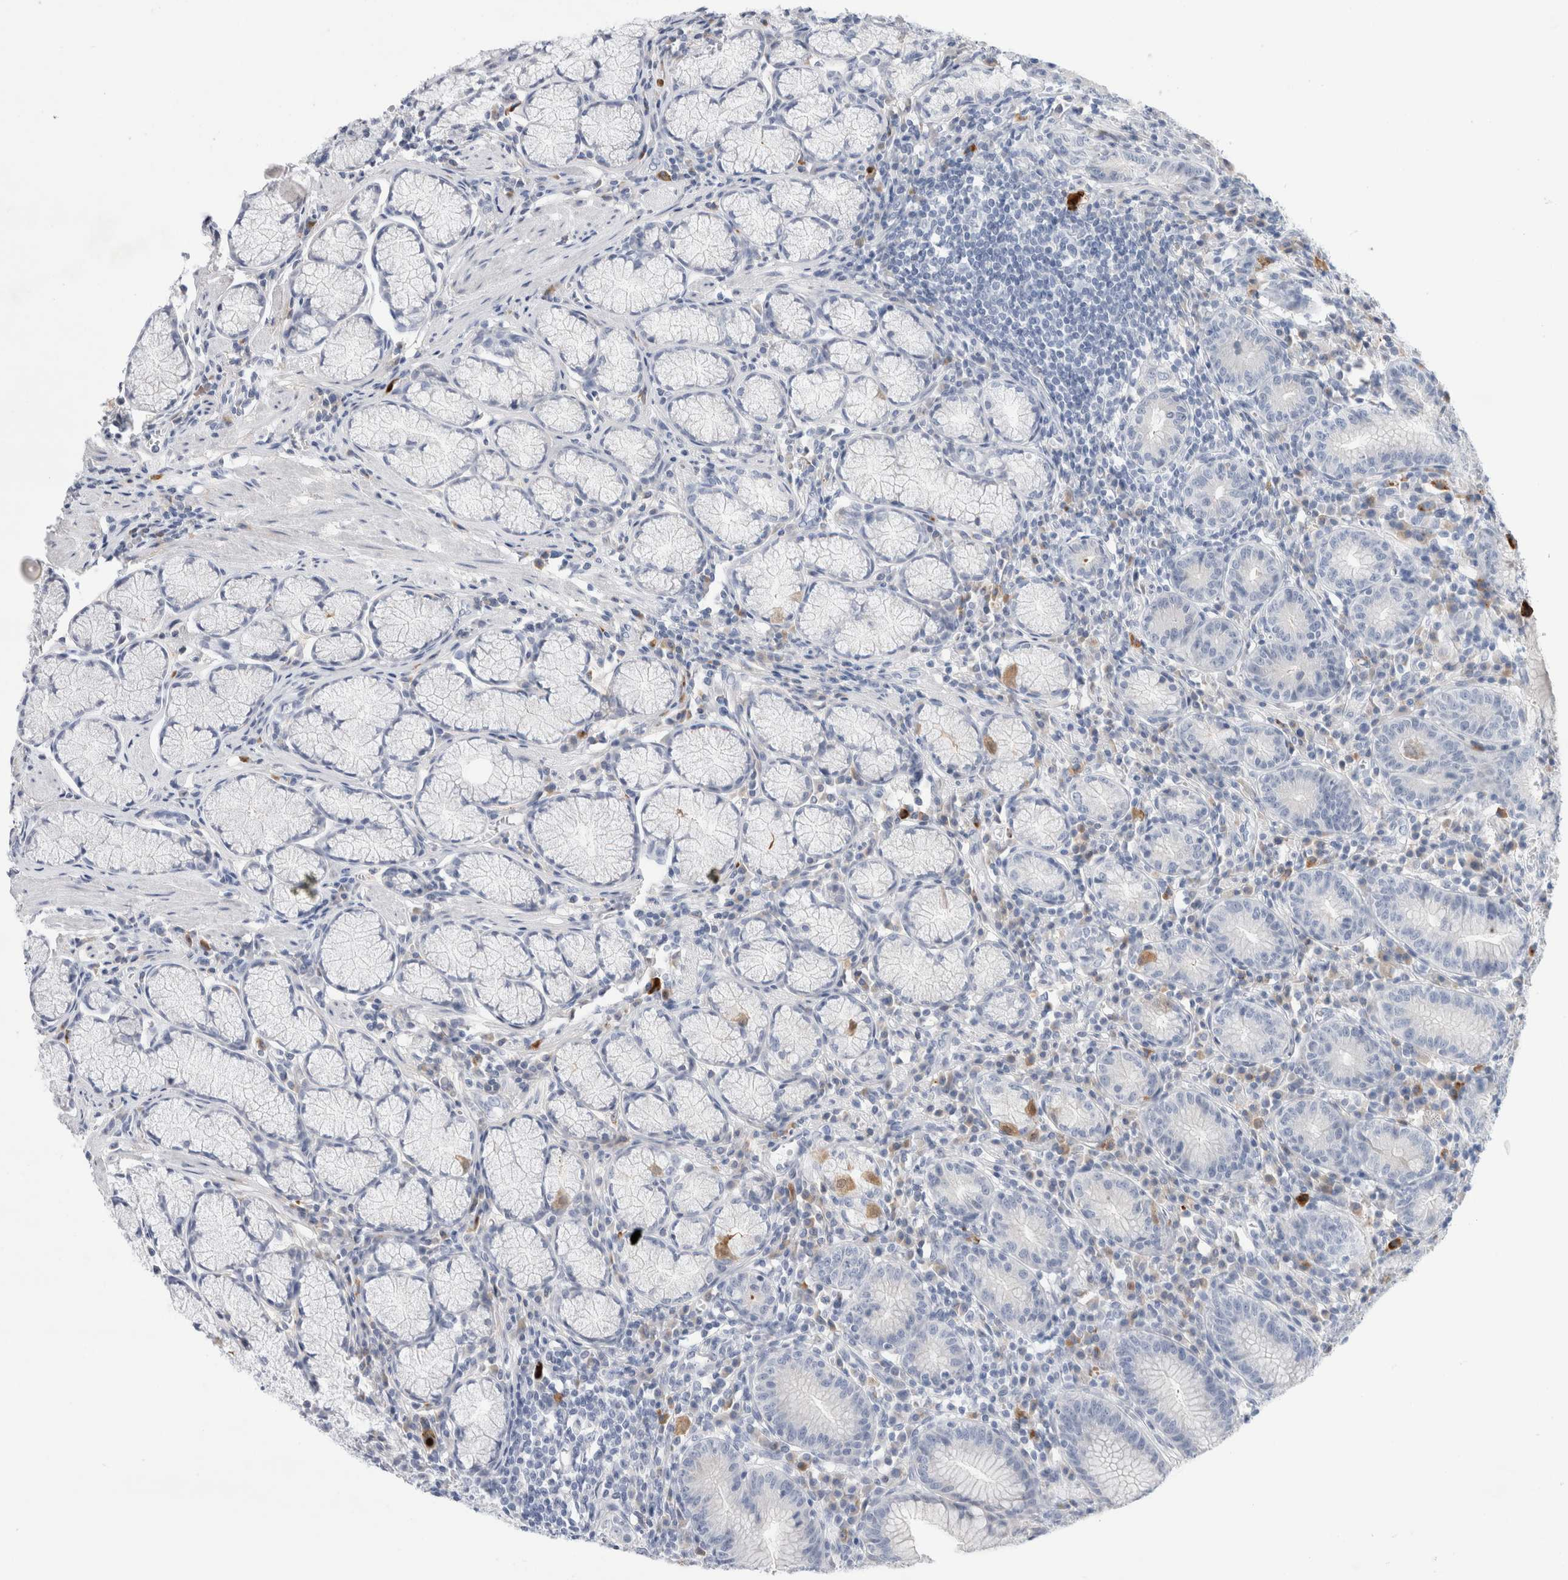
{"staining": {"intensity": "weak", "quantity": "25%-75%", "location": "cytoplasmic/membranous"}, "tissue": "stomach", "cell_type": "Glandular cells", "image_type": "normal", "snomed": [{"axis": "morphology", "description": "Normal tissue, NOS"}, {"axis": "topography", "description": "Stomach"}], "caption": "Immunohistochemistry image of normal stomach: stomach stained using IHC displays low levels of weak protein expression localized specifically in the cytoplasmic/membranous of glandular cells, appearing as a cytoplasmic/membranous brown color.", "gene": "SLC22A12", "patient": {"sex": "male", "age": 55}}